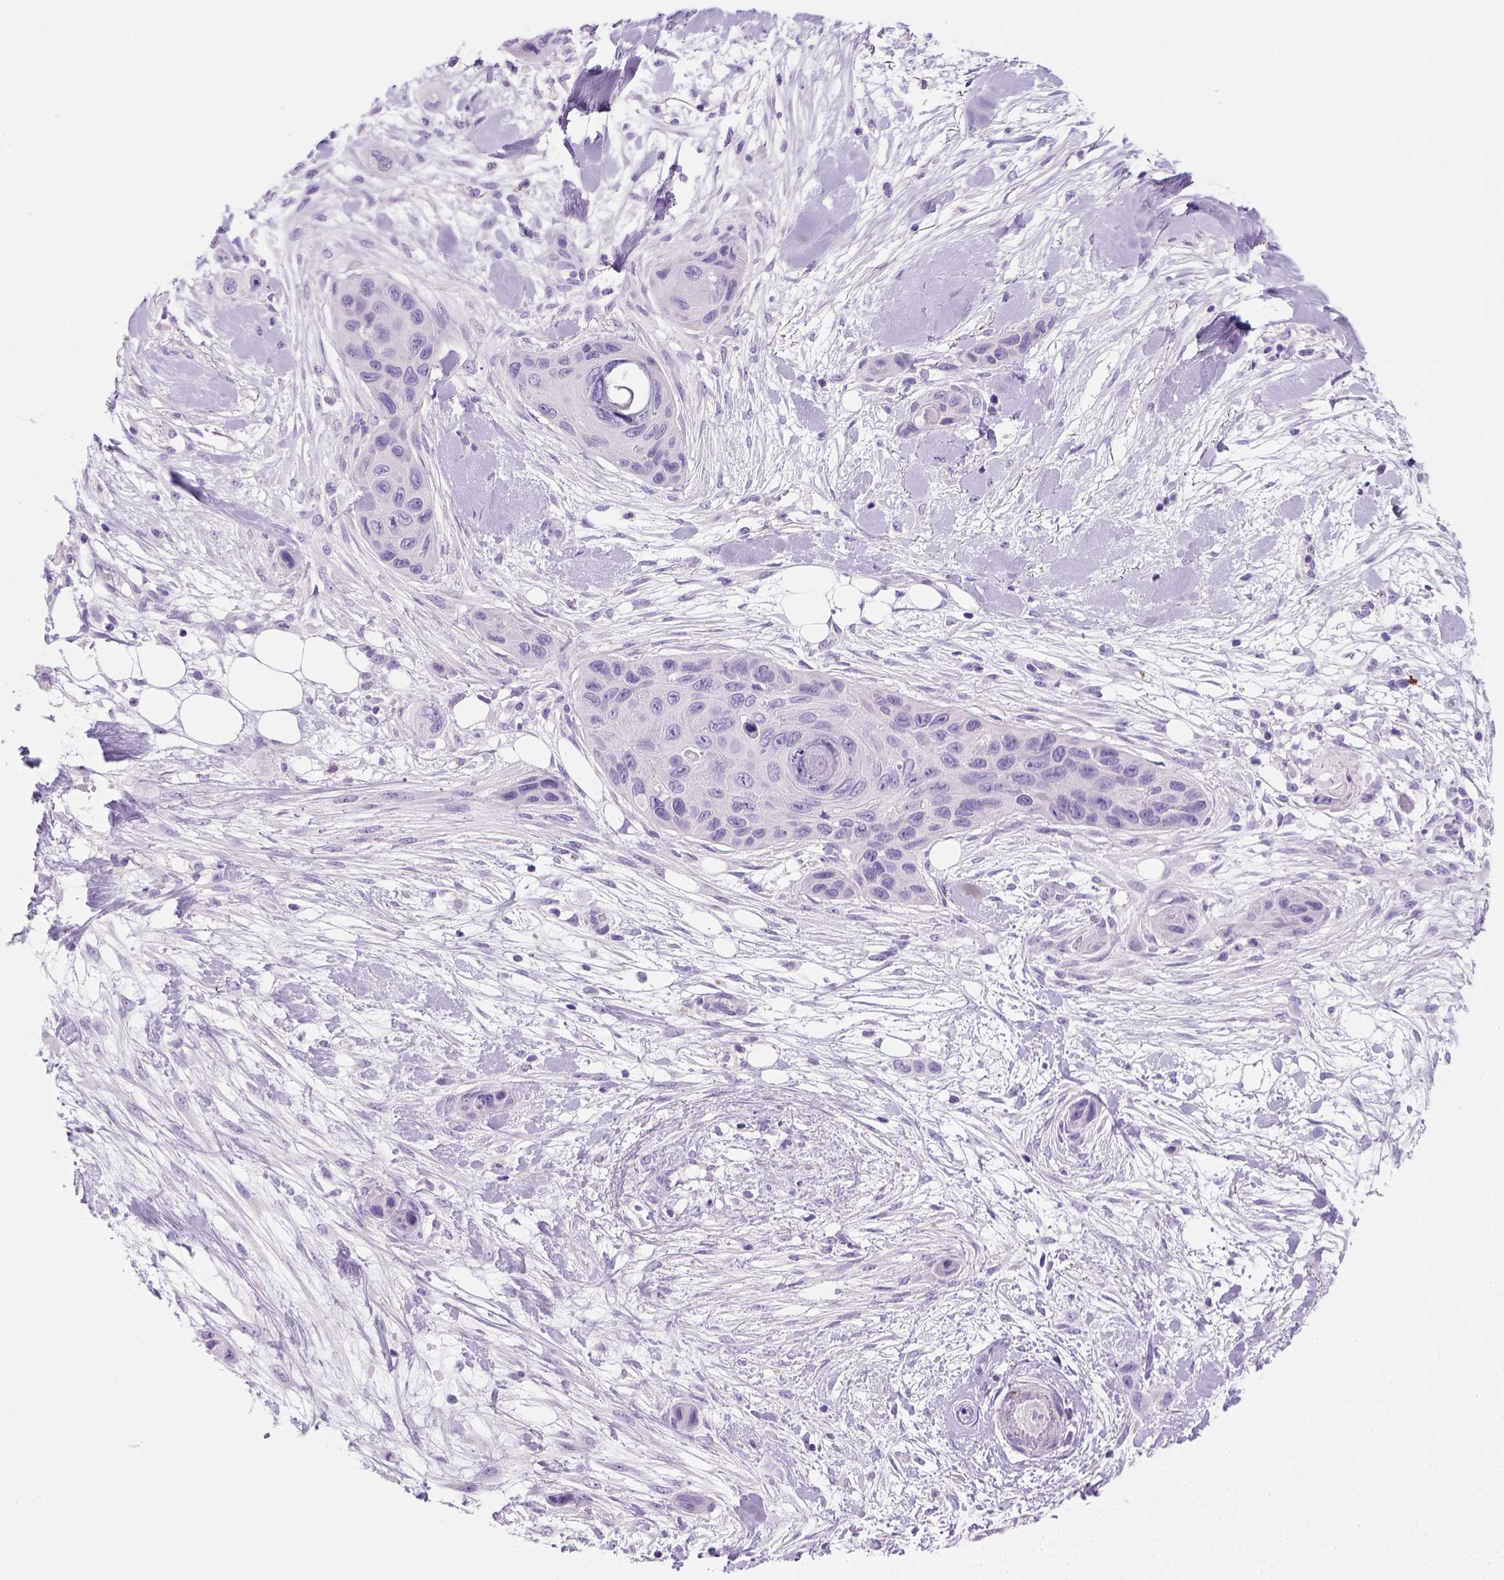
{"staining": {"intensity": "negative", "quantity": "none", "location": "none"}, "tissue": "skin cancer", "cell_type": "Tumor cells", "image_type": "cancer", "snomed": [{"axis": "morphology", "description": "Squamous cell carcinoma, NOS"}, {"axis": "topography", "description": "Skin"}], "caption": "Micrograph shows no protein staining in tumor cells of skin squamous cell carcinoma tissue. The staining is performed using DAB brown chromogen with nuclei counter-stained in using hematoxylin.", "gene": "KRT71", "patient": {"sex": "male", "age": 82}}